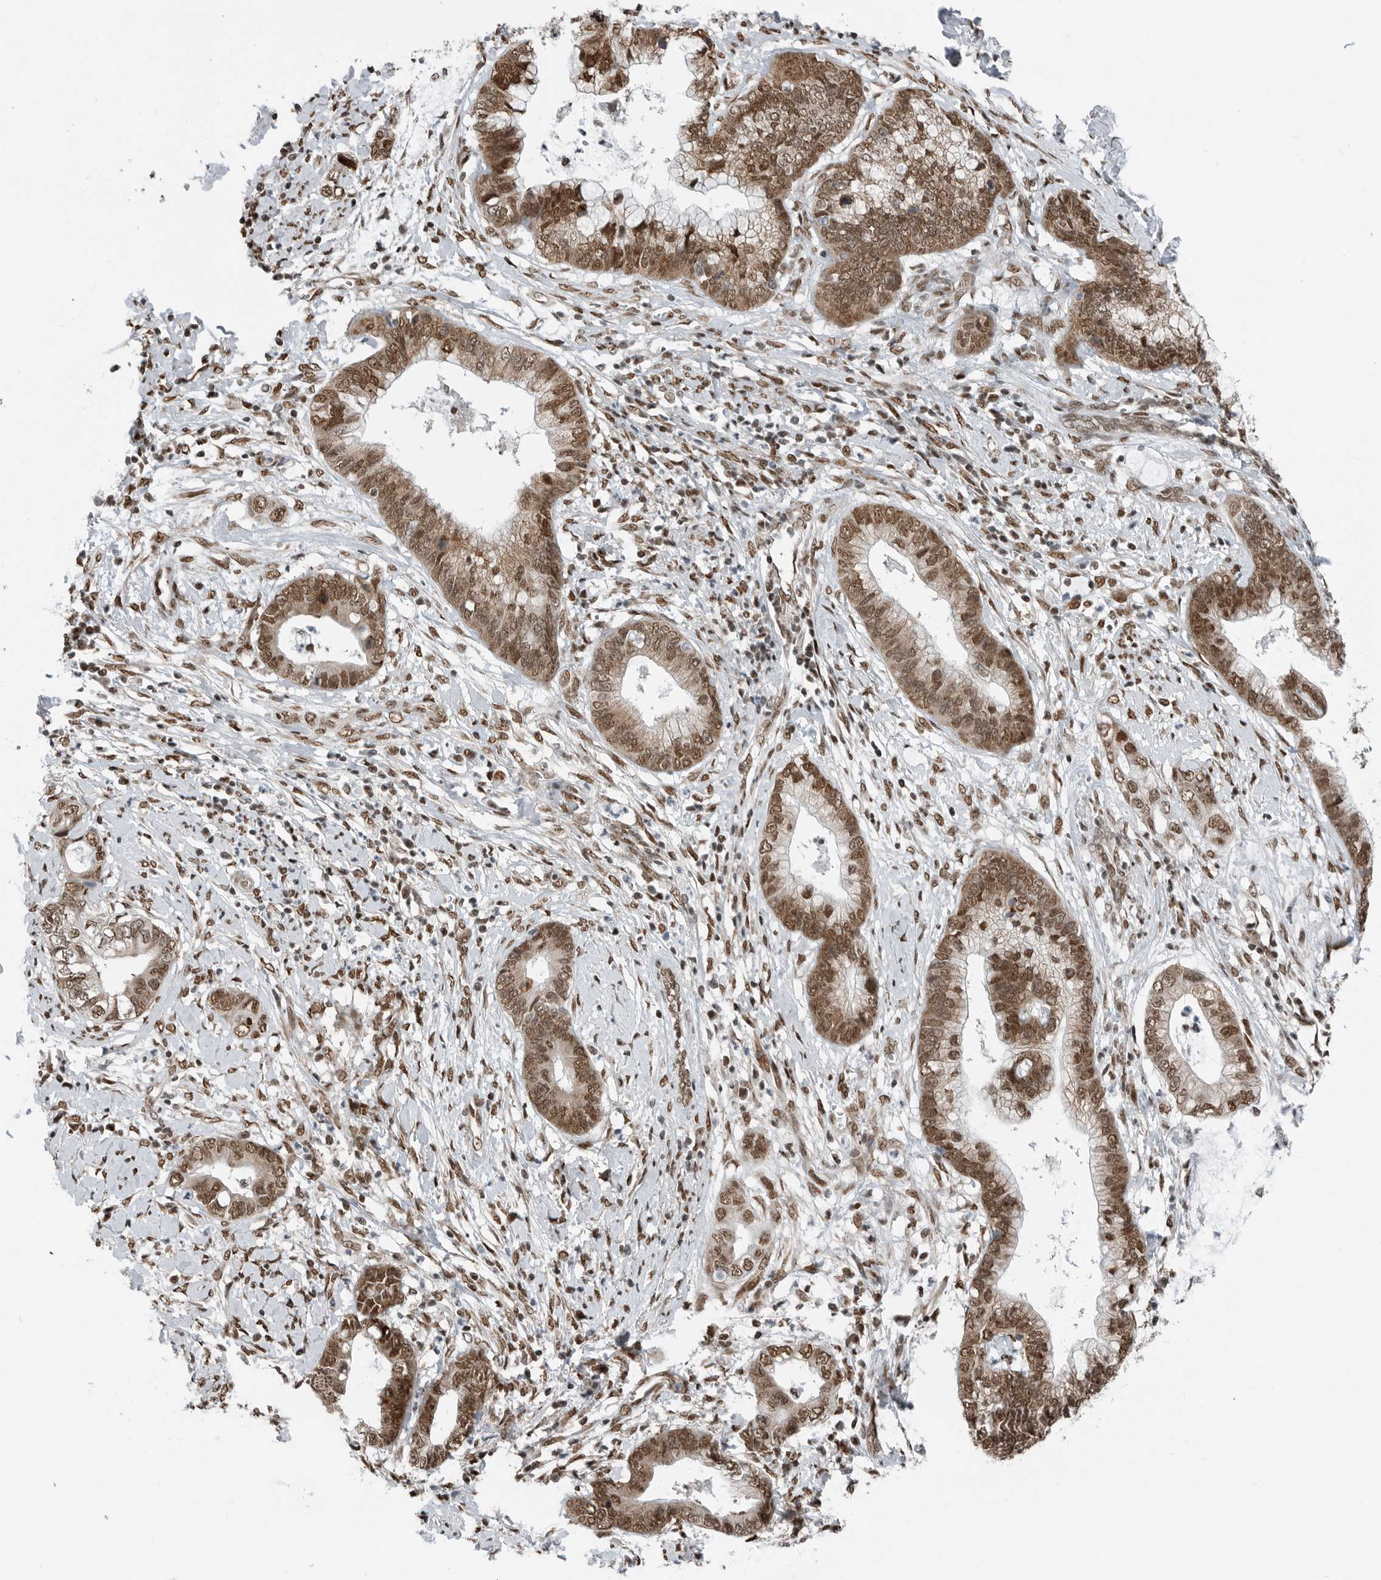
{"staining": {"intensity": "moderate", "quantity": ">75%", "location": "cytoplasmic/membranous,nuclear"}, "tissue": "cervical cancer", "cell_type": "Tumor cells", "image_type": "cancer", "snomed": [{"axis": "morphology", "description": "Adenocarcinoma, NOS"}, {"axis": "topography", "description": "Cervix"}], "caption": "Immunohistochemical staining of human cervical cancer demonstrates medium levels of moderate cytoplasmic/membranous and nuclear protein staining in about >75% of tumor cells.", "gene": "BLZF1", "patient": {"sex": "female", "age": 44}}